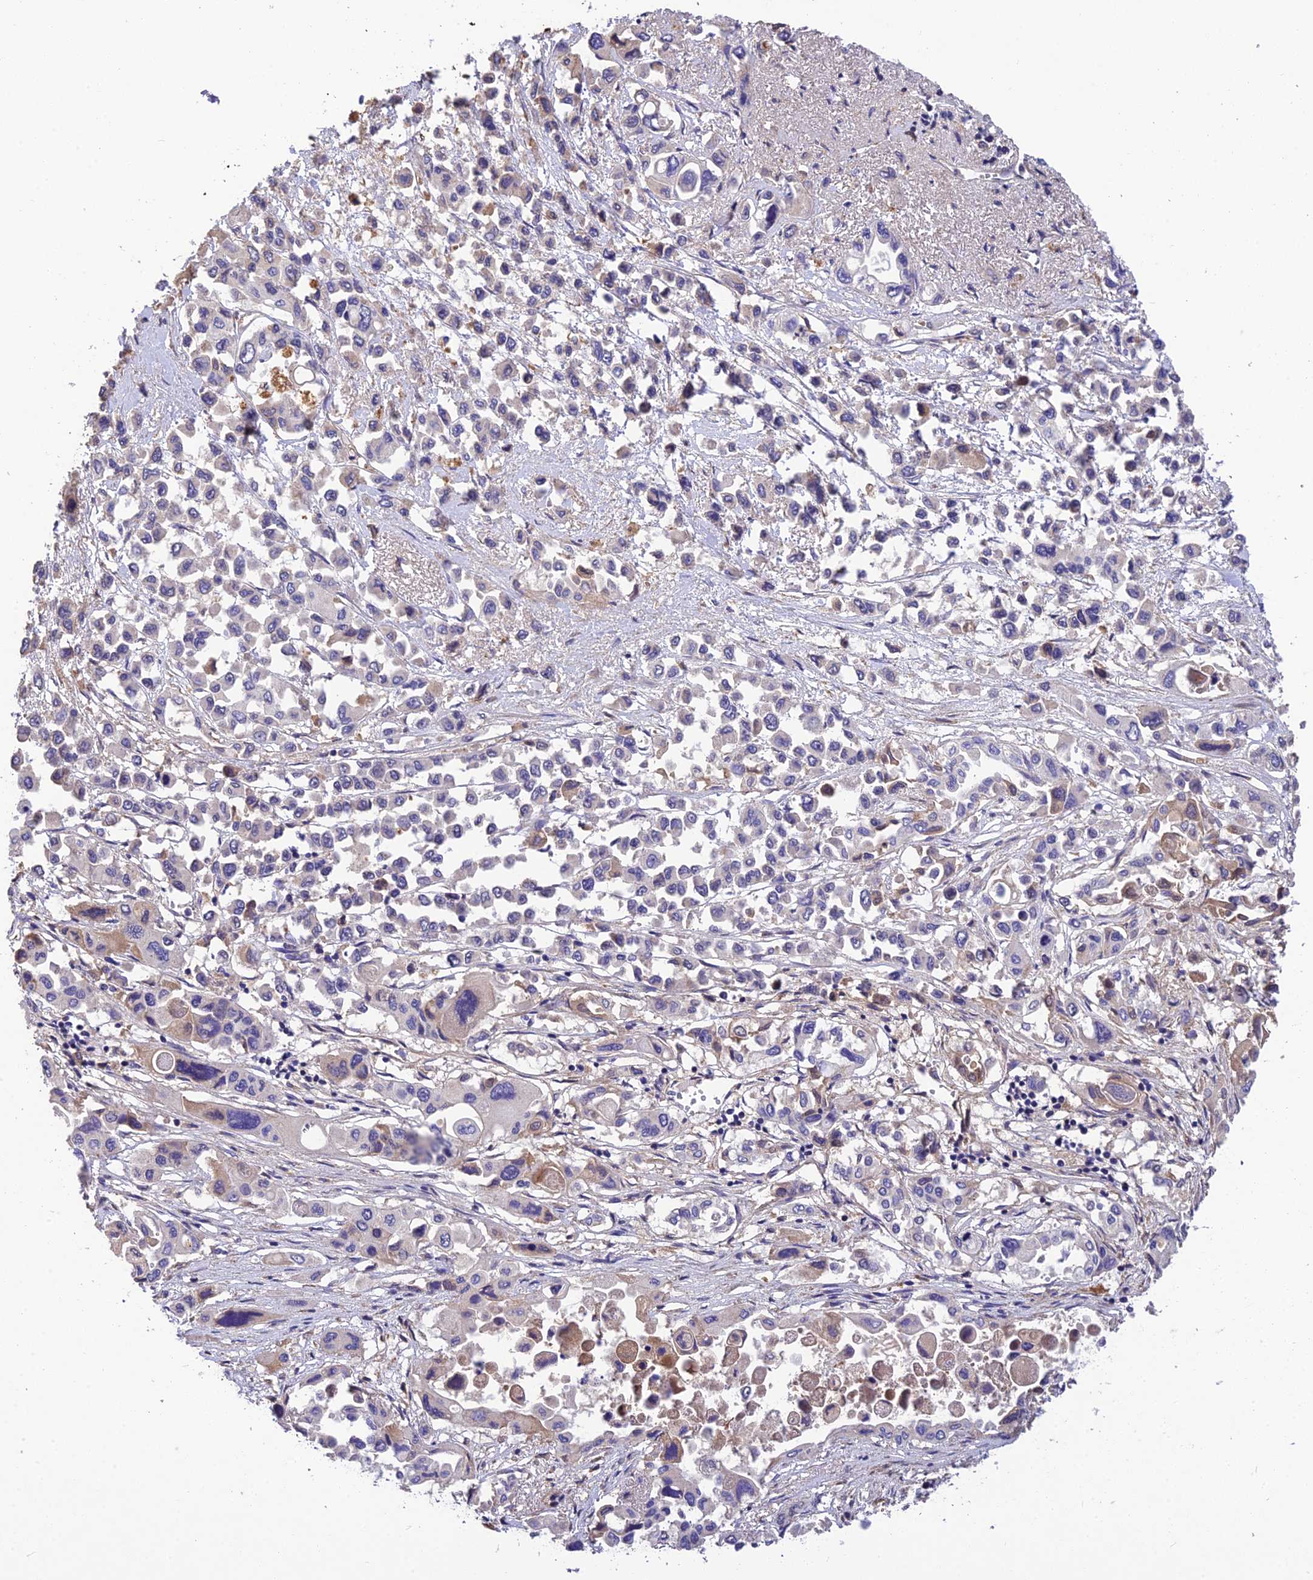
{"staining": {"intensity": "negative", "quantity": "none", "location": "none"}, "tissue": "pancreatic cancer", "cell_type": "Tumor cells", "image_type": "cancer", "snomed": [{"axis": "morphology", "description": "Adenocarcinoma, NOS"}, {"axis": "topography", "description": "Pancreas"}], "caption": "Tumor cells show no significant staining in pancreatic cancer (adenocarcinoma).", "gene": "DENND5B", "patient": {"sex": "male", "age": 92}}